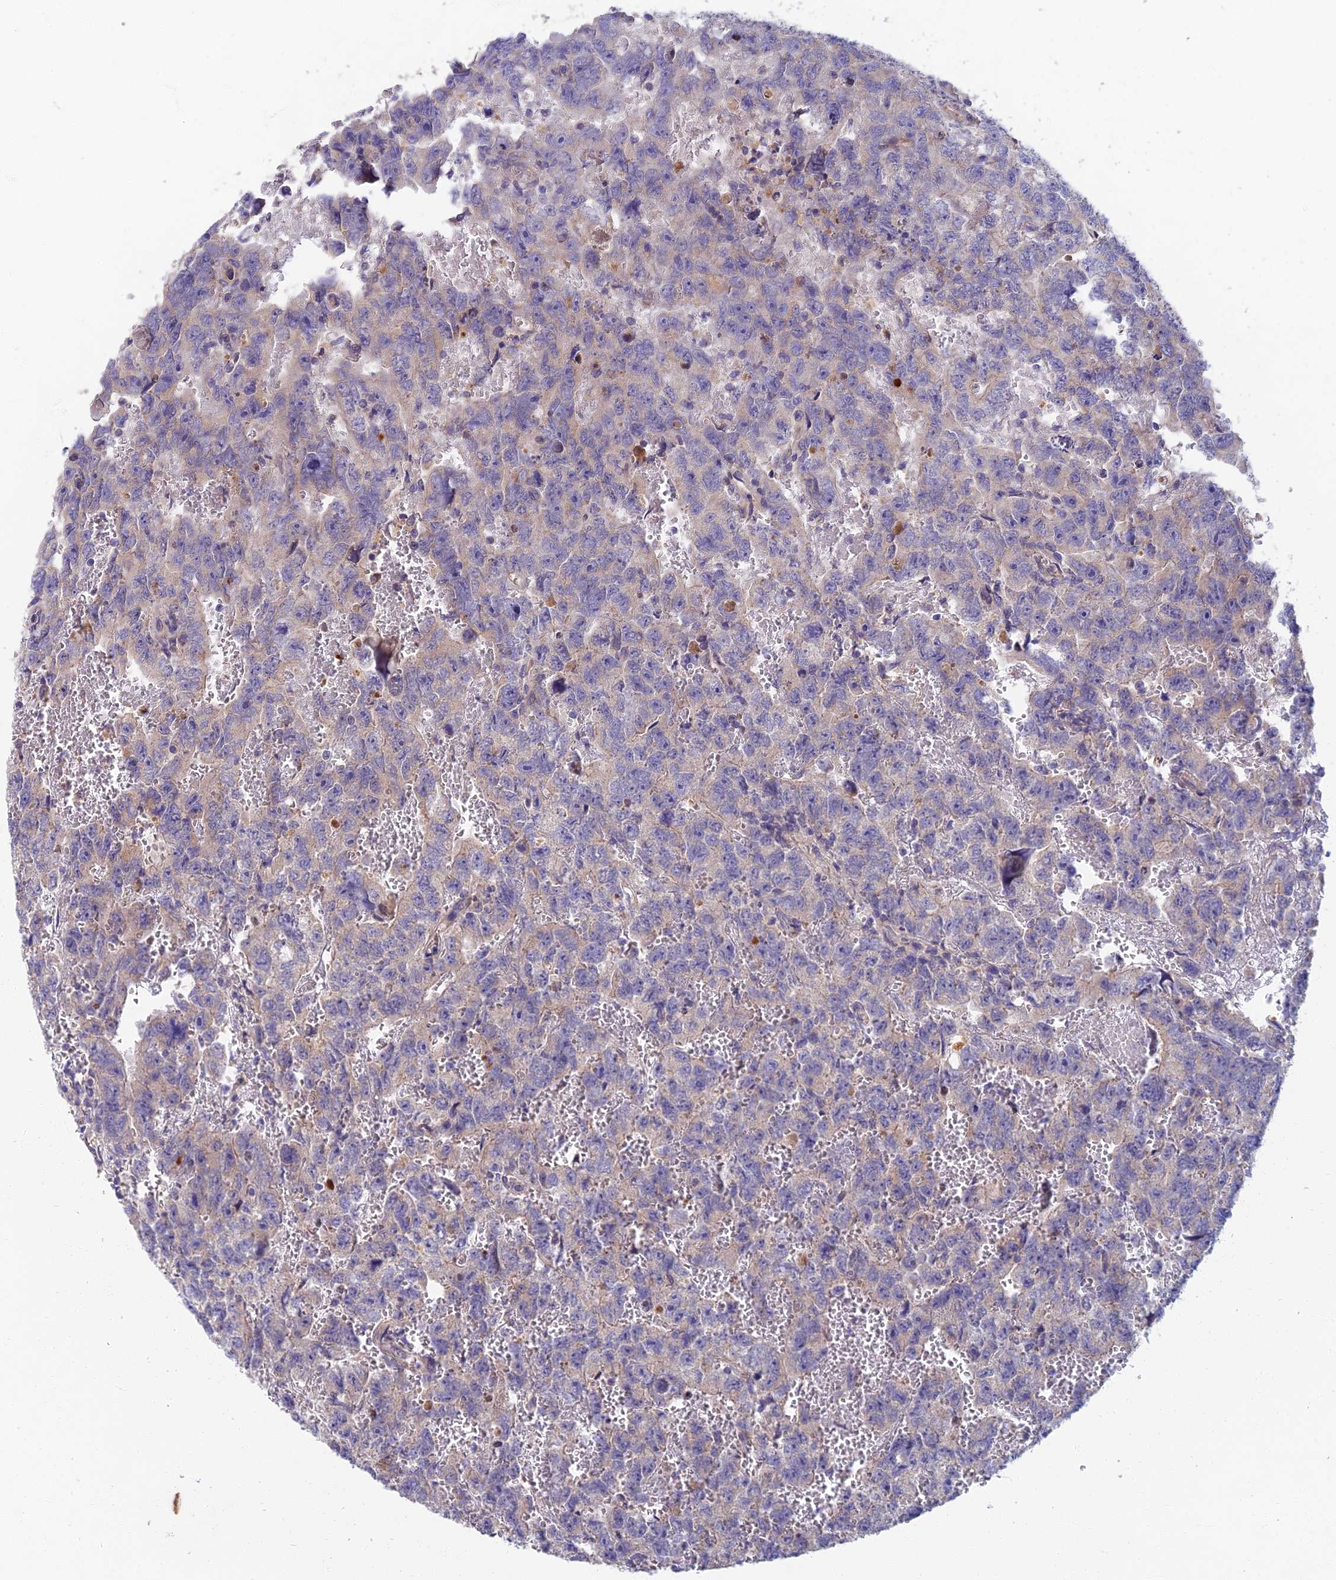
{"staining": {"intensity": "weak", "quantity": "<25%", "location": "cytoplasmic/membranous"}, "tissue": "testis cancer", "cell_type": "Tumor cells", "image_type": "cancer", "snomed": [{"axis": "morphology", "description": "Carcinoma, Embryonal, NOS"}, {"axis": "topography", "description": "Testis"}], "caption": "High power microscopy image of an IHC micrograph of testis cancer (embryonal carcinoma), revealing no significant expression in tumor cells.", "gene": "SOGA1", "patient": {"sex": "male", "age": 45}}